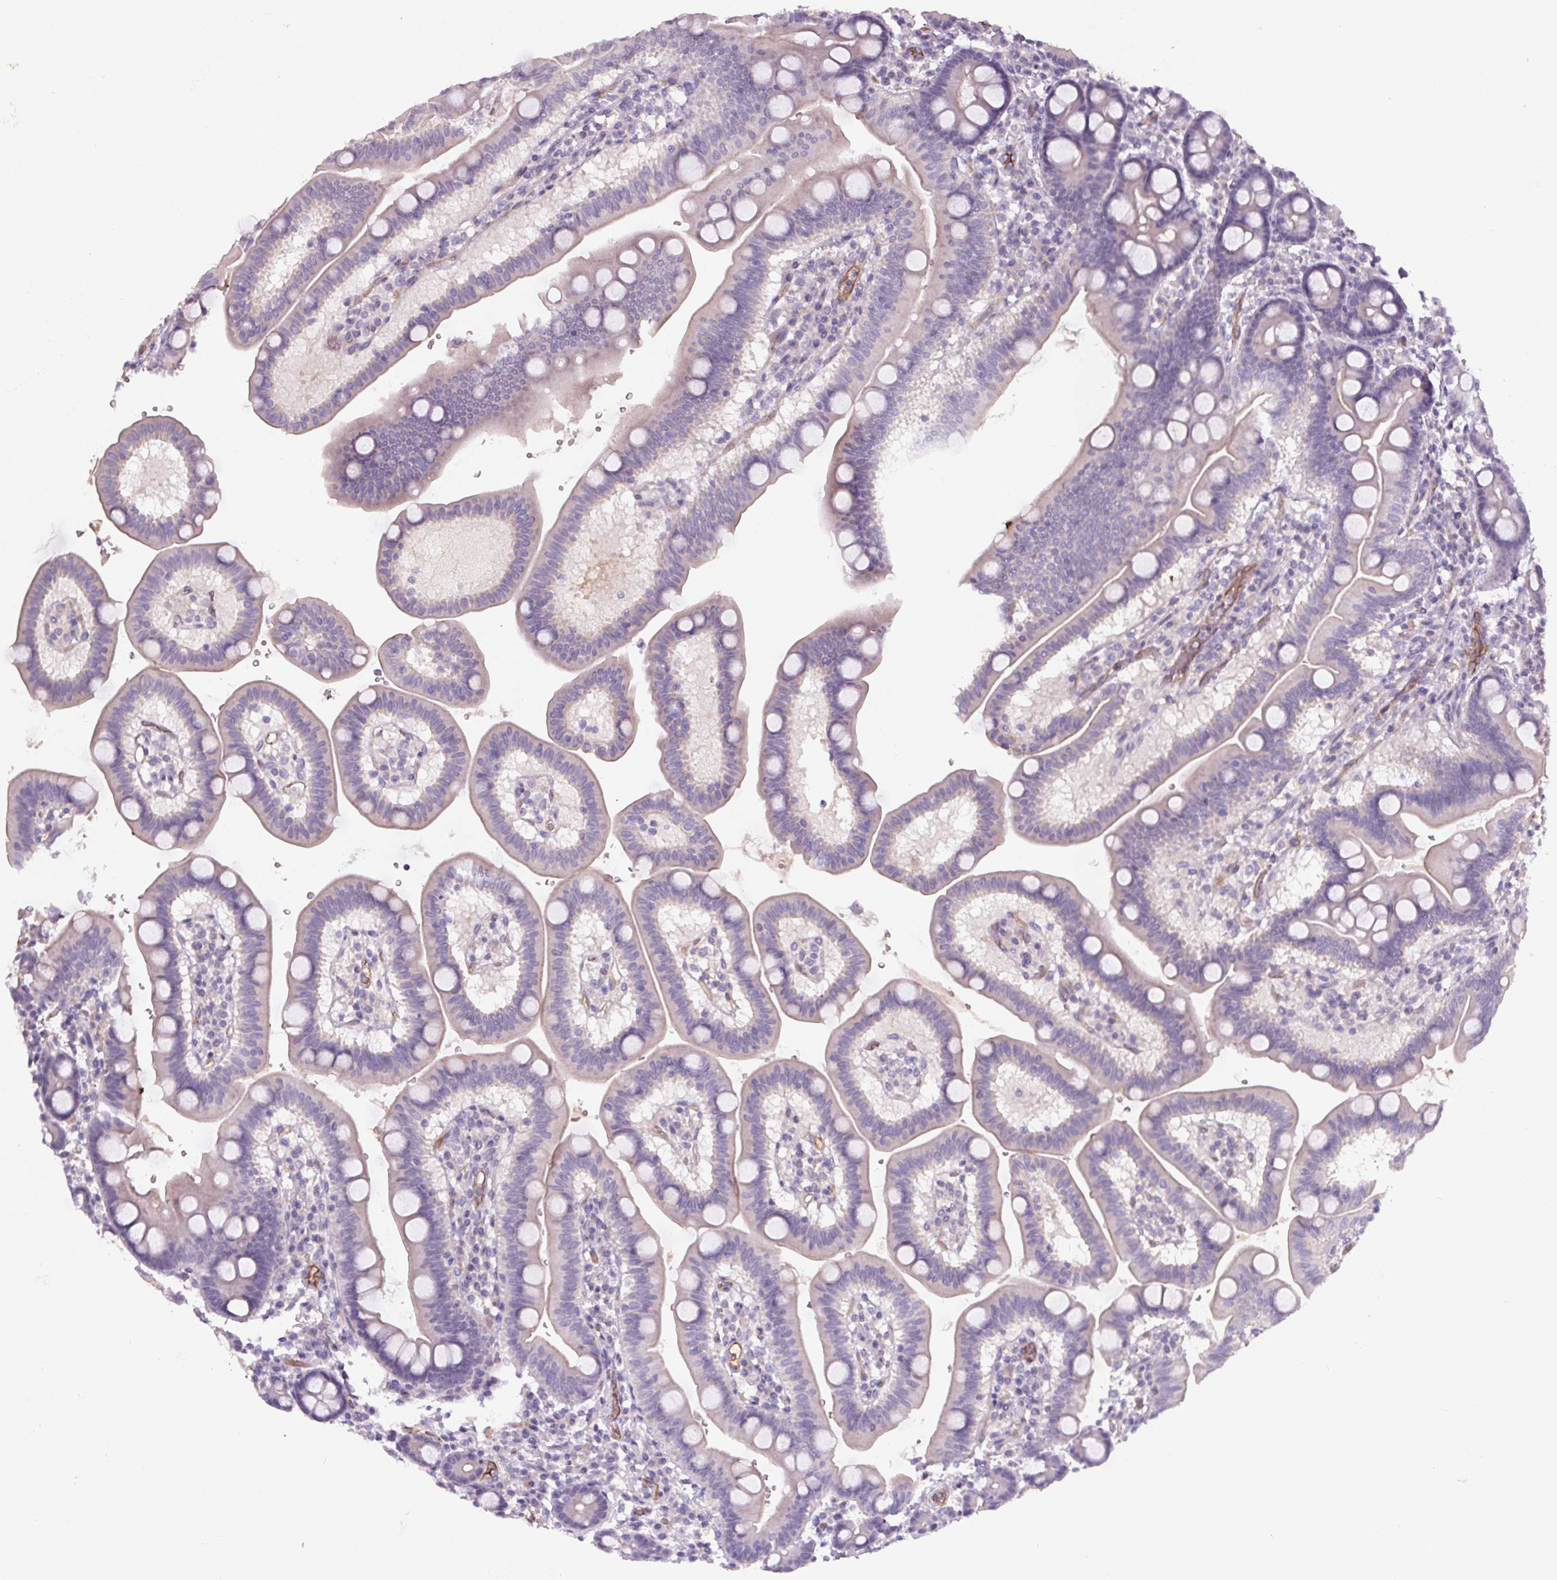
{"staining": {"intensity": "negative", "quantity": "none", "location": "none"}, "tissue": "duodenum", "cell_type": "Glandular cells", "image_type": "normal", "snomed": [{"axis": "morphology", "description": "Normal tissue, NOS"}, {"axis": "topography", "description": "Duodenum"}], "caption": "Human duodenum stained for a protein using immunohistochemistry (IHC) demonstrates no expression in glandular cells.", "gene": "APOC4", "patient": {"sex": "male", "age": 59}}